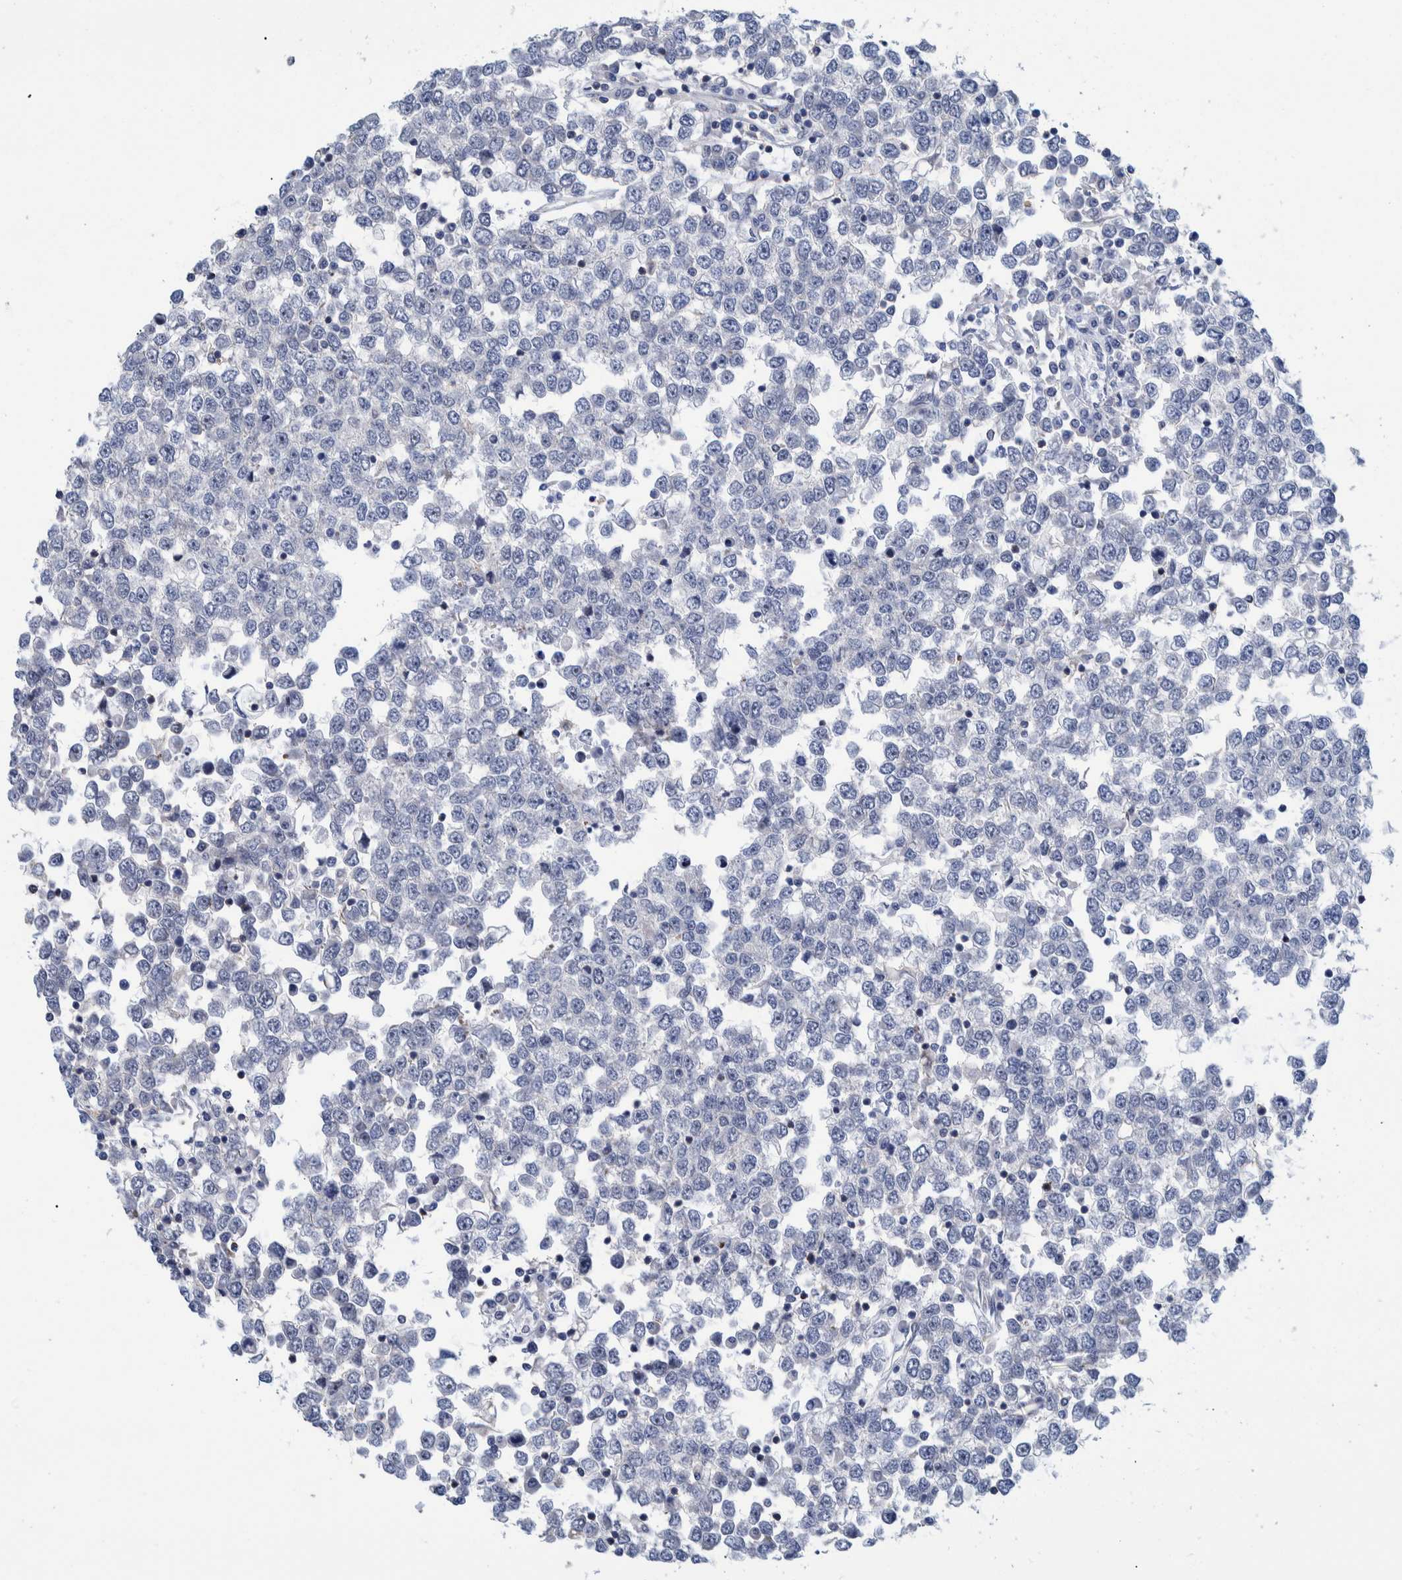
{"staining": {"intensity": "negative", "quantity": "none", "location": "none"}, "tissue": "testis cancer", "cell_type": "Tumor cells", "image_type": "cancer", "snomed": [{"axis": "morphology", "description": "Seminoma, NOS"}, {"axis": "topography", "description": "Testis"}], "caption": "This is a micrograph of immunohistochemistry staining of testis seminoma, which shows no staining in tumor cells.", "gene": "MKS1", "patient": {"sex": "male", "age": 65}}